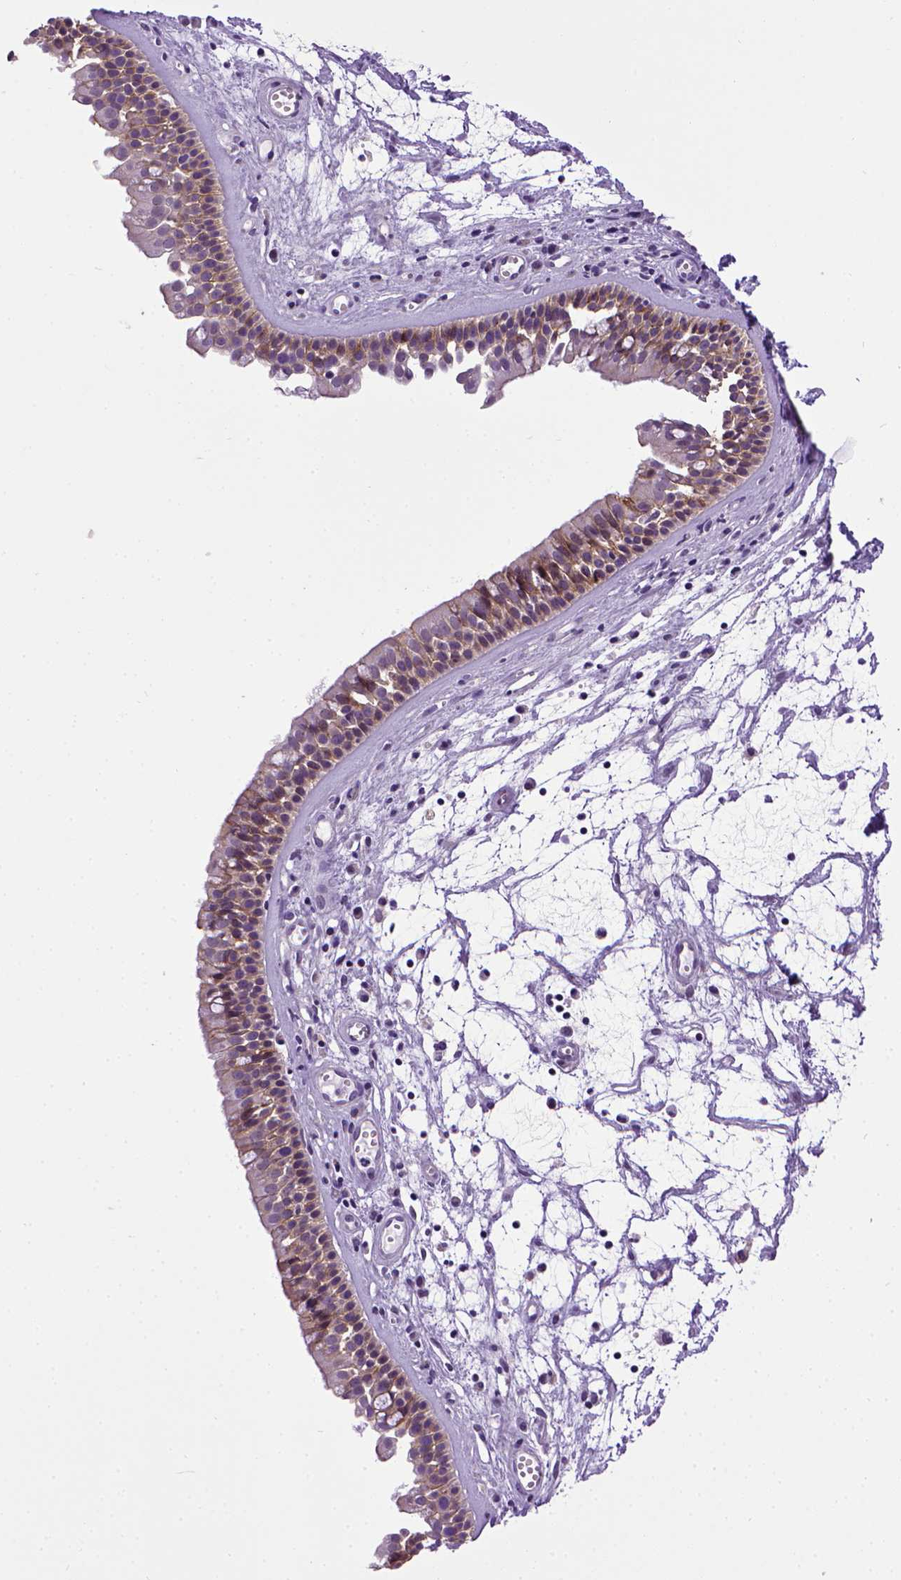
{"staining": {"intensity": "strong", "quantity": "25%-75%", "location": "cytoplasmic/membranous"}, "tissue": "nasopharynx", "cell_type": "Respiratory epithelial cells", "image_type": "normal", "snomed": [{"axis": "morphology", "description": "Normal tissue, NOS"}, {"axis": "topography", "description": "Nasopharynx"}], "caption": "The immunohistochemical stain labels strong cytoplasmic/membranous staining in respiratory epithelial cells of unremarkable nasopharynx. The staining is performed using DAB brown chromogen to label protein expression. The nuclei are counter-stained blue using hematoxylin.", "gene": "CDH1", "patient": {"sex": "female", "age": 68}}